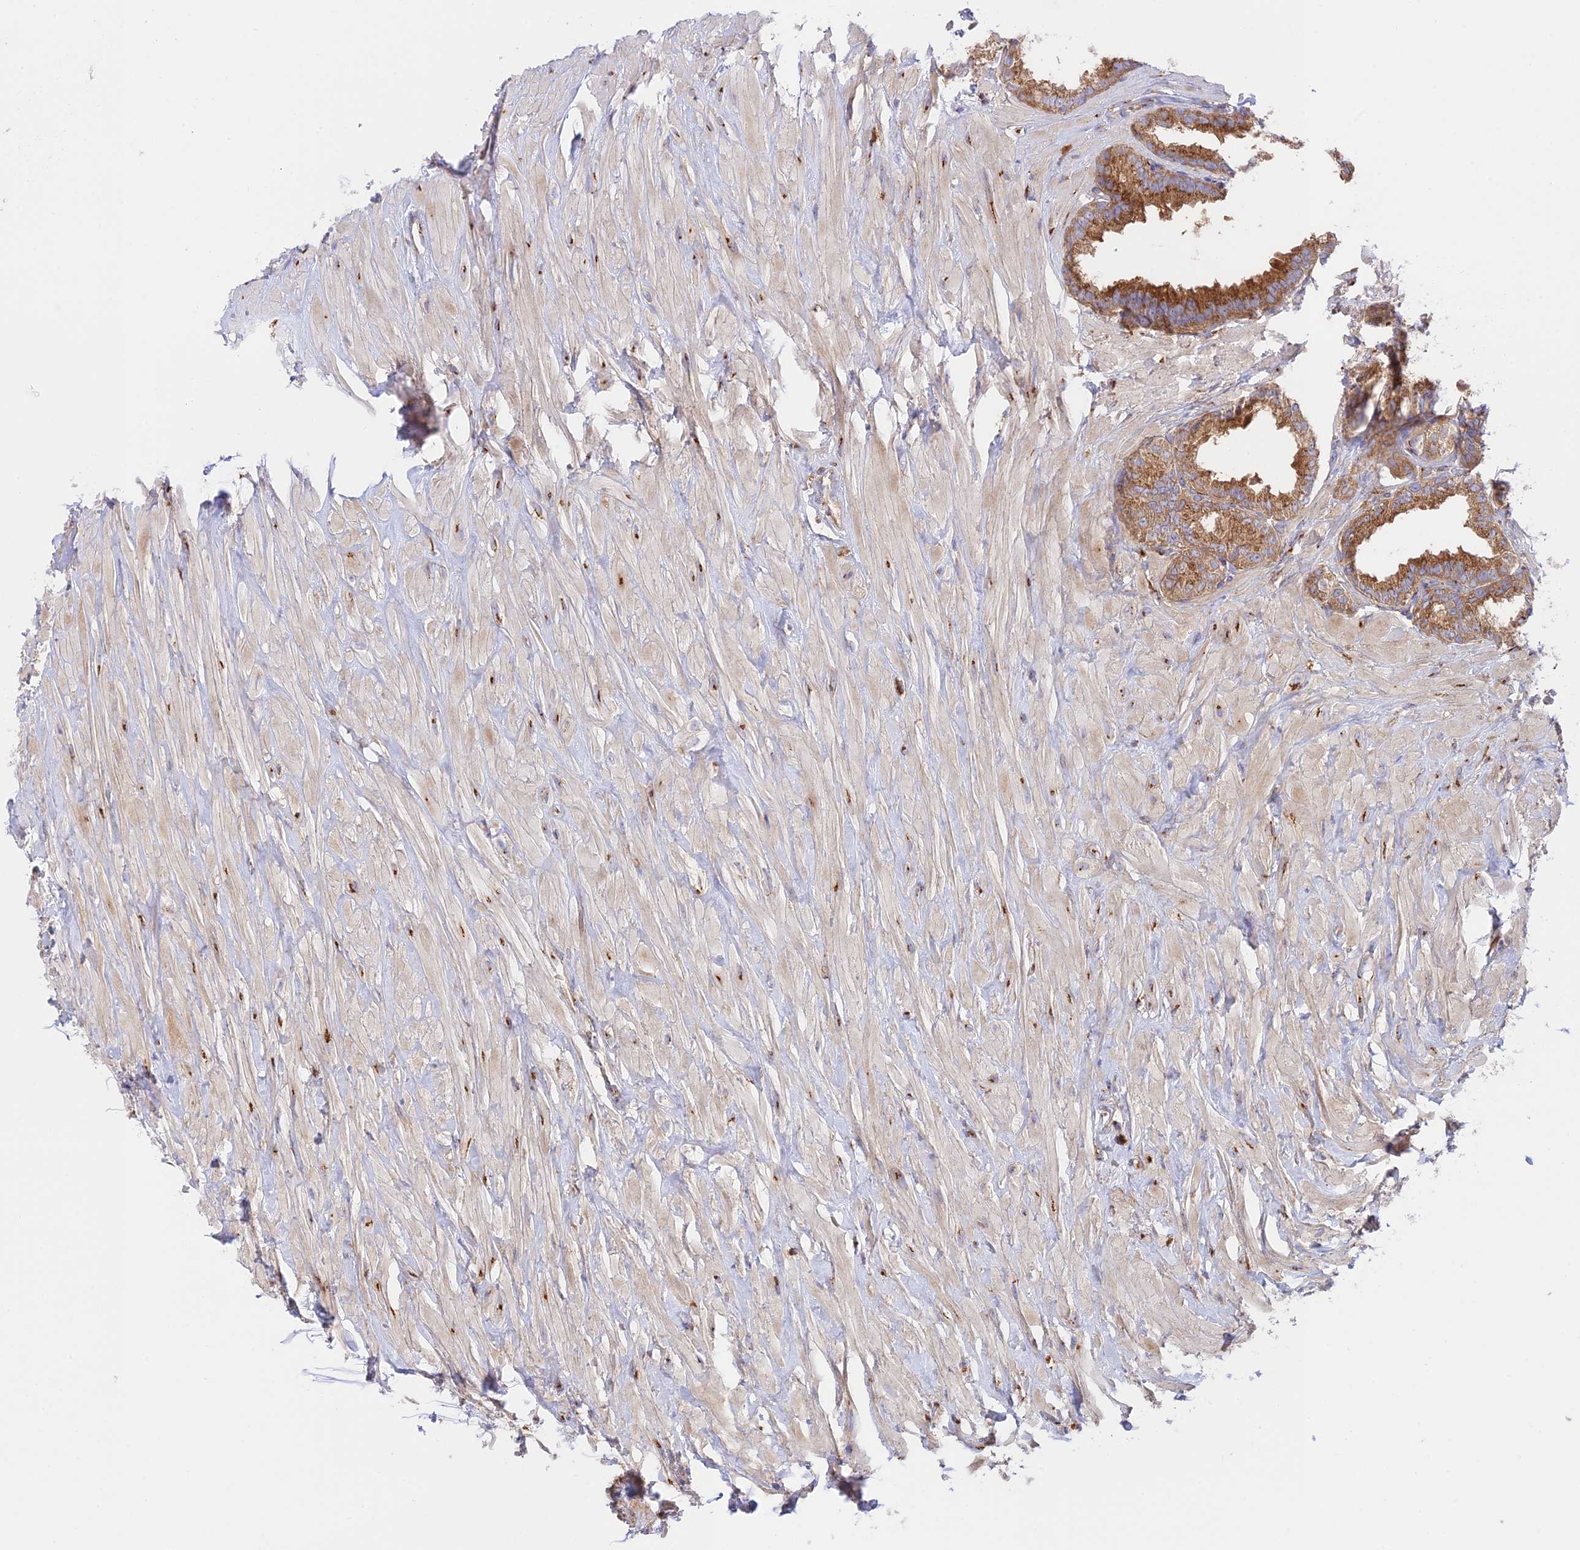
{"staining": {"intensity": "strong", "quantity": ">75%", "location": "cytoplasmic/membranous"}, "tissue": "seminal vesicle", "cell_type": "Glandular cells", "image_type": "normal", "snomed": [{"axis": "morphology", "description": "Normal tissue, NOS"}, {"axis": "topography", "description": "Seminal veicle"}], "caption": "The photomicrograph demonstrates a brown stain indicating the presence of a protein in the cytoplasmic/membranous of glandular cells in seminal vesicle. (brown staining indicates protein expression, while blue staining denotes nuclei).", "gene": "GOLGA3", "patient": {"sex": "male", "age": 64}}